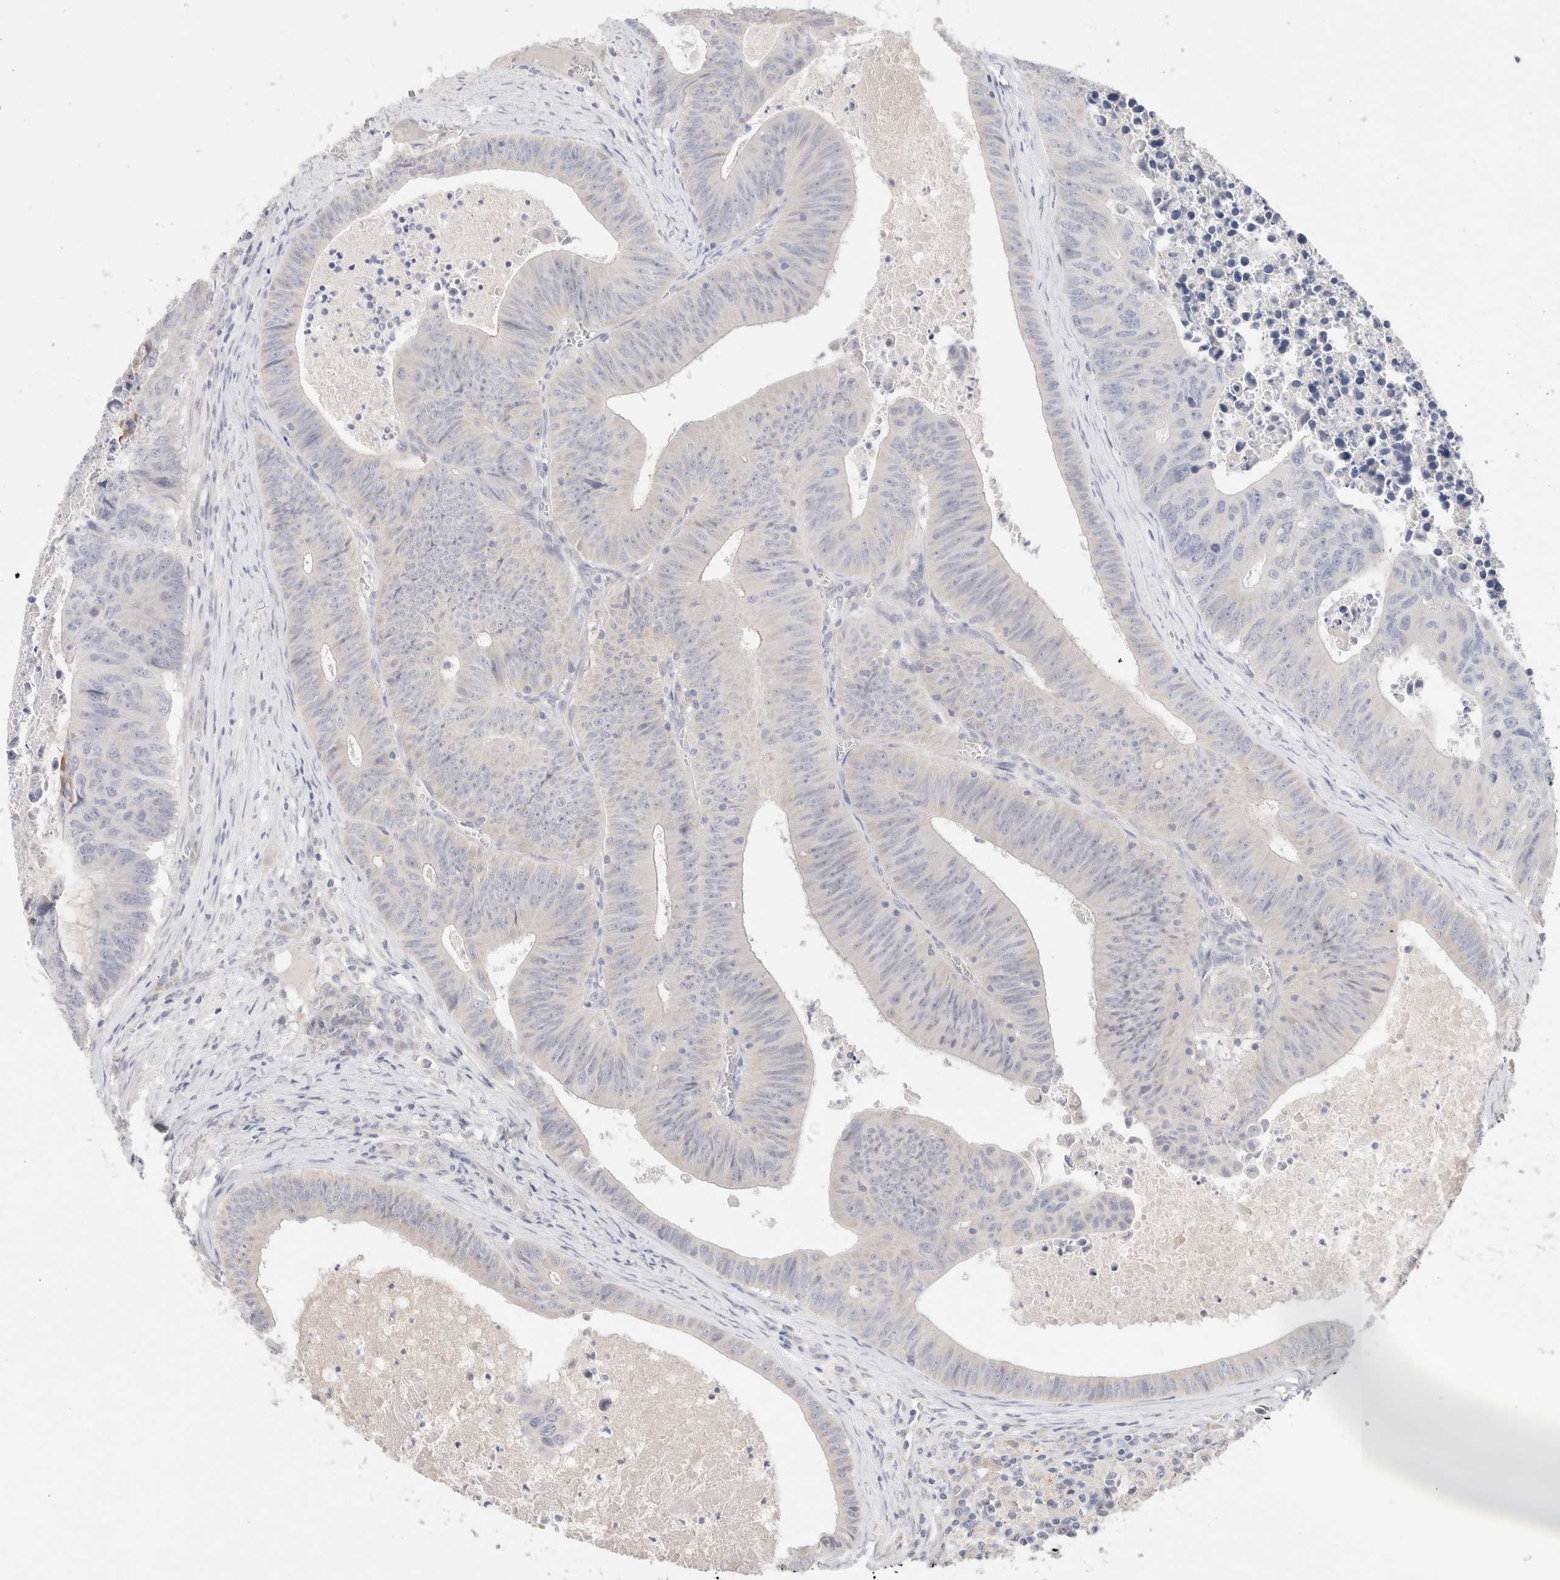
{"staining": {"intensity": "negative", "quantity": "none", "location": "none"}, "tissue": "colorectal cancer", "cell_type": "Tumor cells", "image_type": "cancer", "snomed": [{"axis": "morphology", "description": "Adenocarcinoma, NOS"}, {"axis": "topography", "description": "Colon"}], "caption": "DAB (3,3'-diaminobenzidine) immunohistochemical staining of human colorectal cancer (adenocarcinoma) shows no significant staining in tumor cells. (IHC, brightfield microscopy, high magnification).", "gene": "SPATA20", "patient": {"sex": "male", "age": 87}}